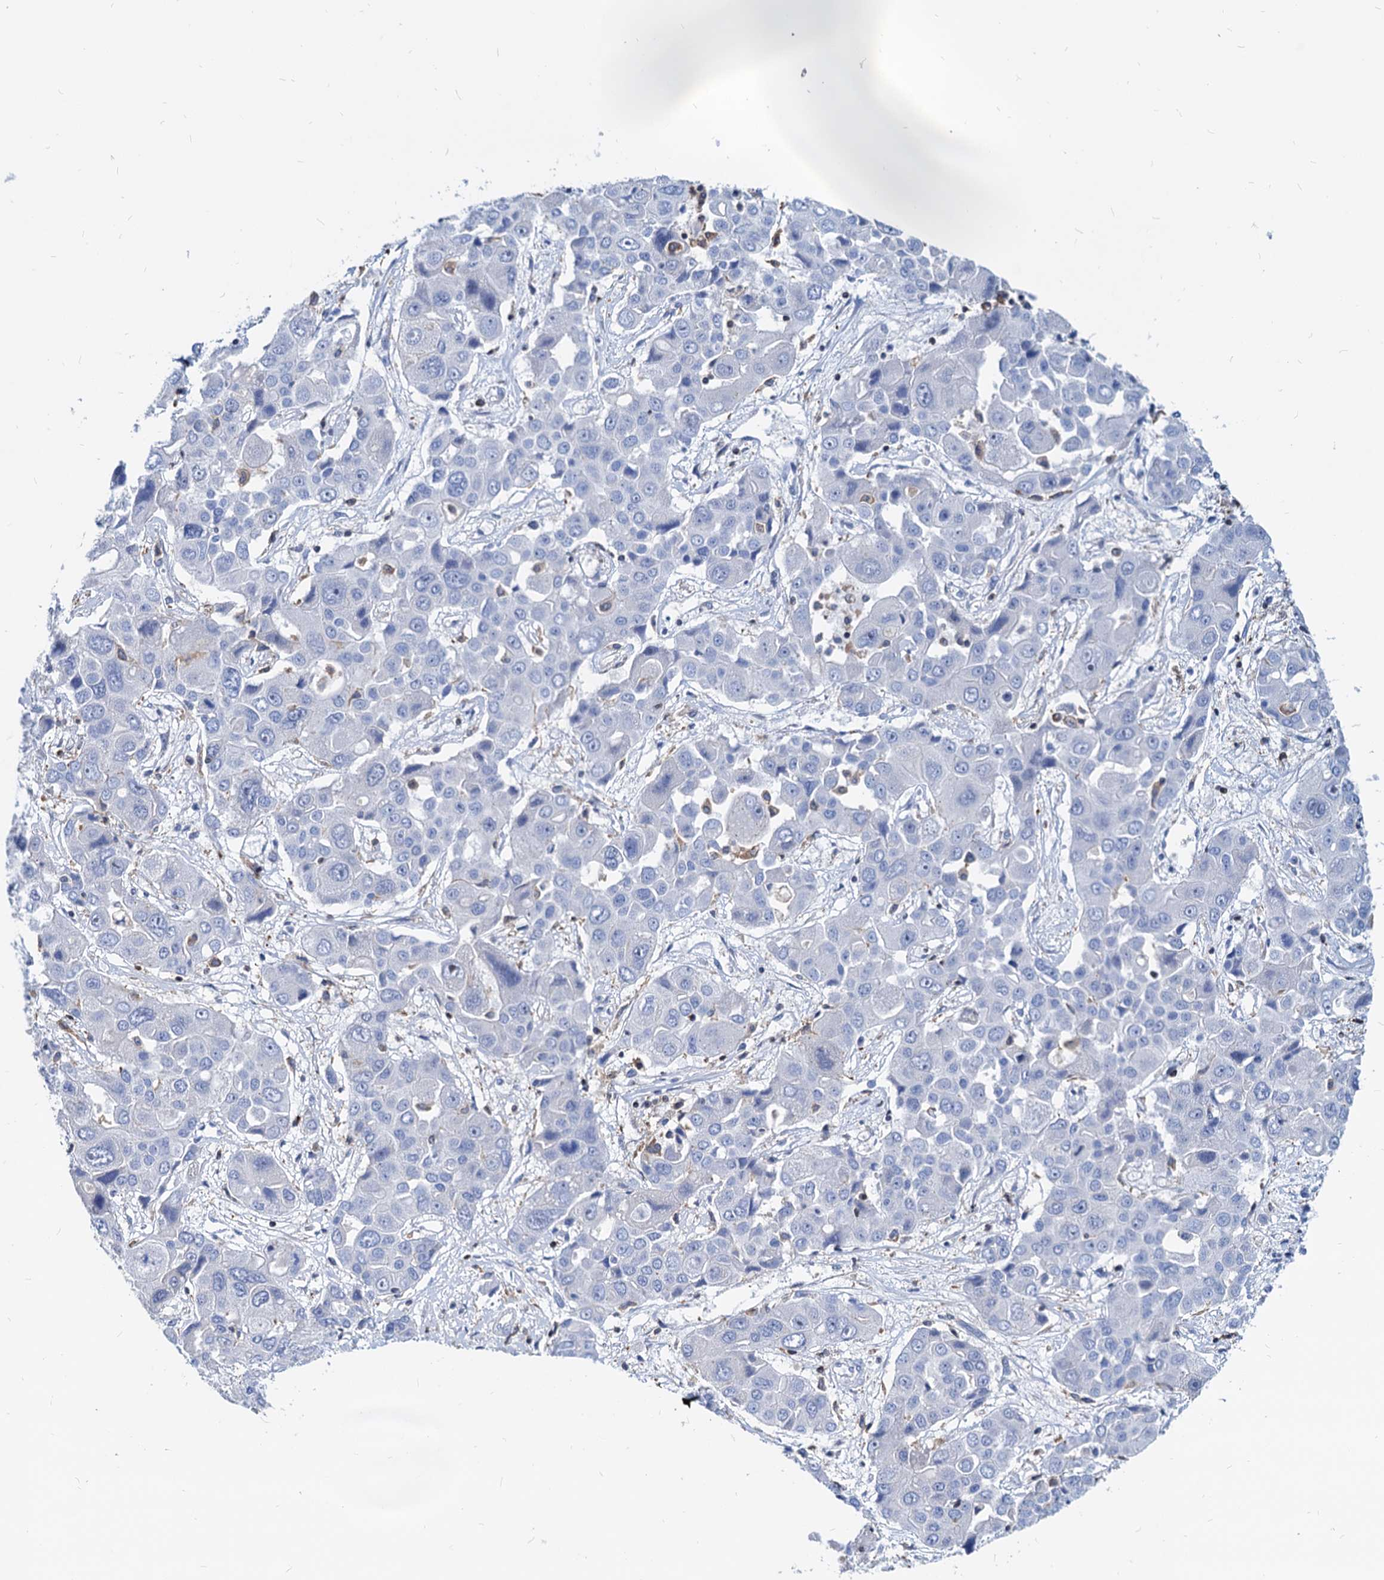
{"staining": {"intensity": "negative", "quantity": "none", "location": "none"}, "tissue": "liver cancer", "cell_type": "Tumor cells", "image_type": "cancer", "snomed": [{"axis": "morphology", "description": "Cholangiocarcinoma"}, {"axis": "topography", "description": "Liver"}], "caption": "This is a histopathology image of immunohistochemistry (IHC) staining of liver cancer (cholangiocarcinoma), which shows no expression in tumor cells.", "gene": "LCP2", "patient": {"sex": "male", "age": 67}}